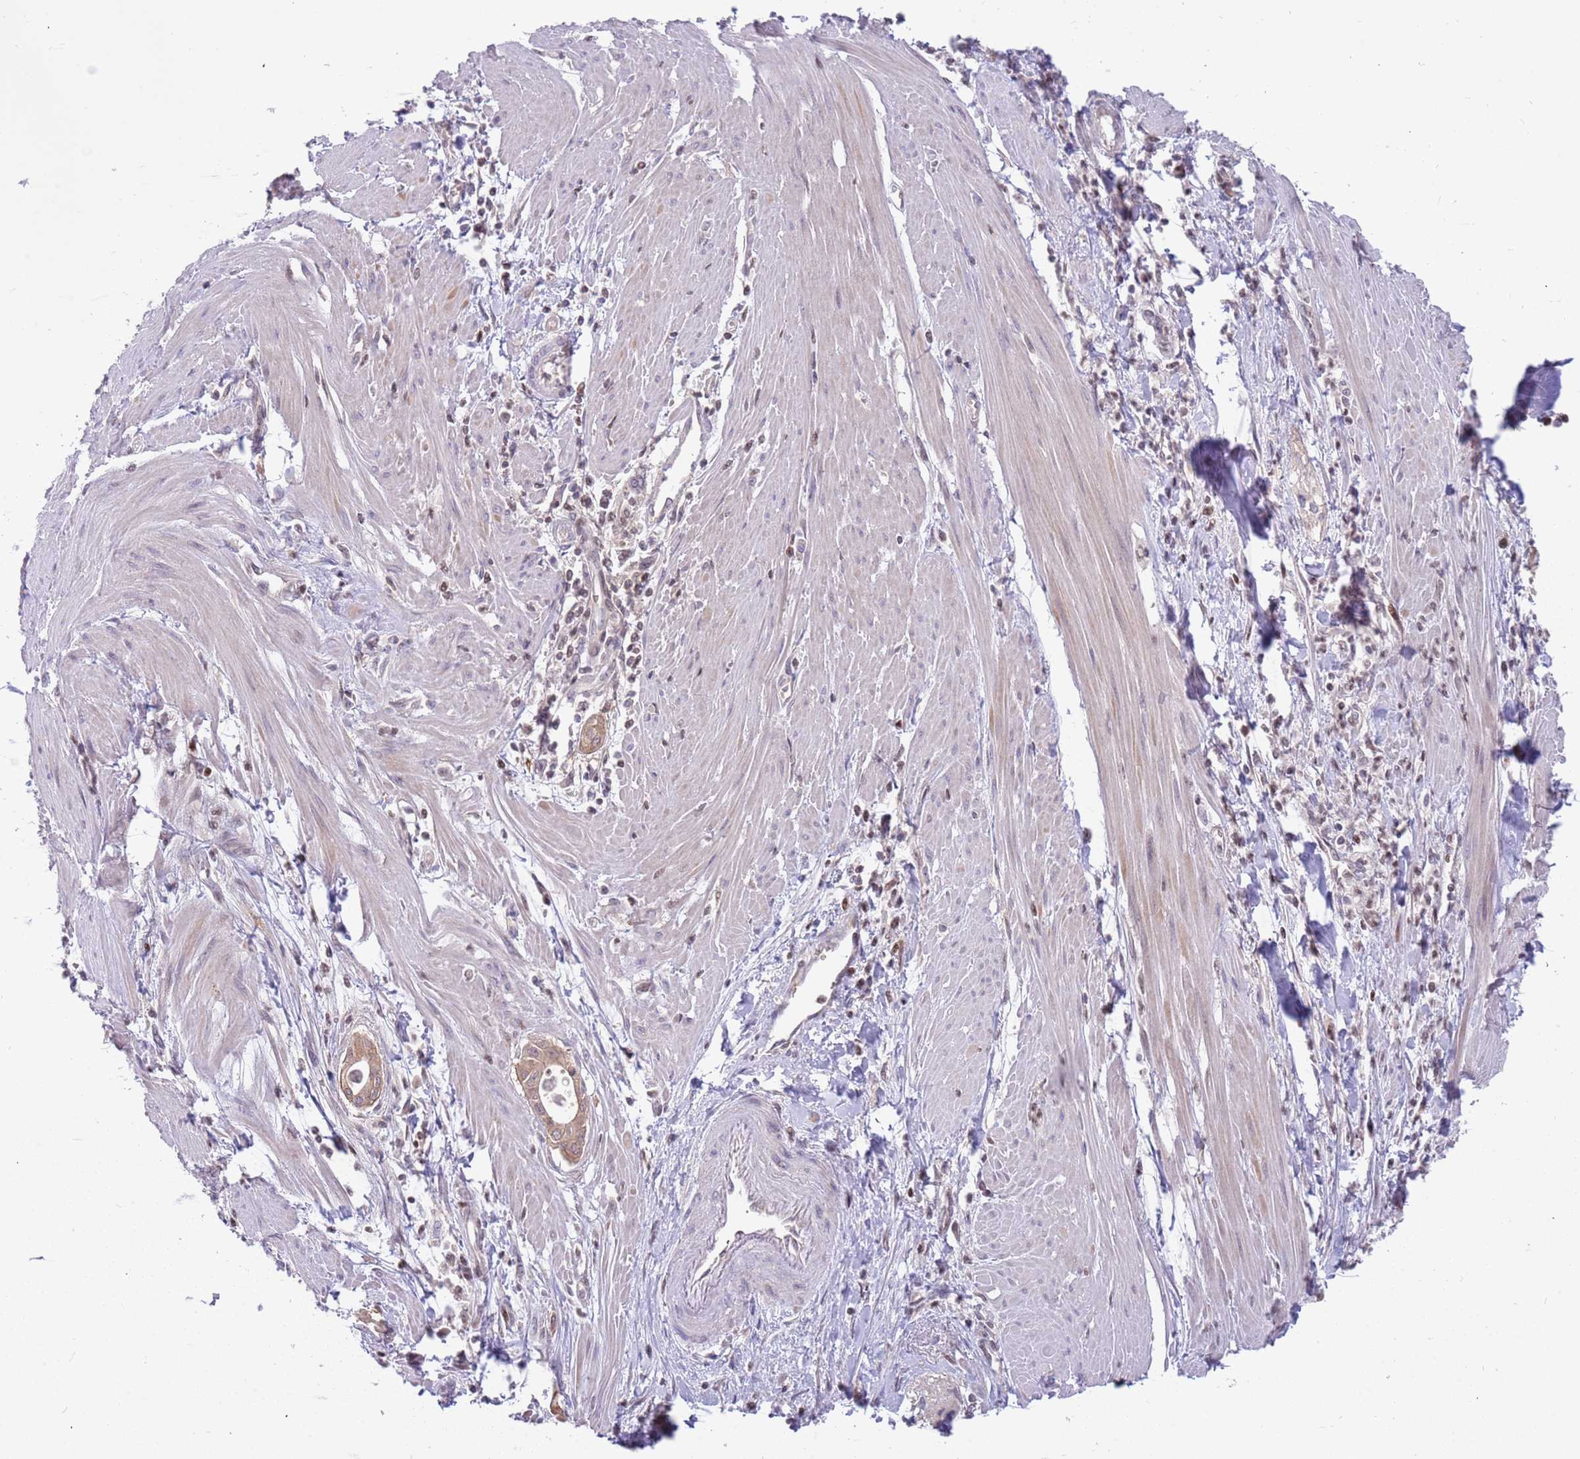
{"staining": {"intensity": "weak", "quantity": ">75%", "location": "cytoplasmic/membranous"}, "tissue": "pancreatic cancer", "cell_type": "Tumor cells", "image_type": "cancer", "snomed": [{"axis": "morphology", "description": "Adenocarcinoma, NOS"}, {"axis": "topography", "description": "Pancreas"}], "caption": "Brown immunohistochemical staining in pancreatic cancer exhibits weak cytoplasmic/membranous positivity in about >75% of tumor cells. Using DAB (3,3'-diaminobenzidine) (brown) and hematoxylin (blue) stains, captured at high magnification using brightfield microscopy.", "gene": "ARHGEF5", "patient": {"sex": "male", "age": 78}}